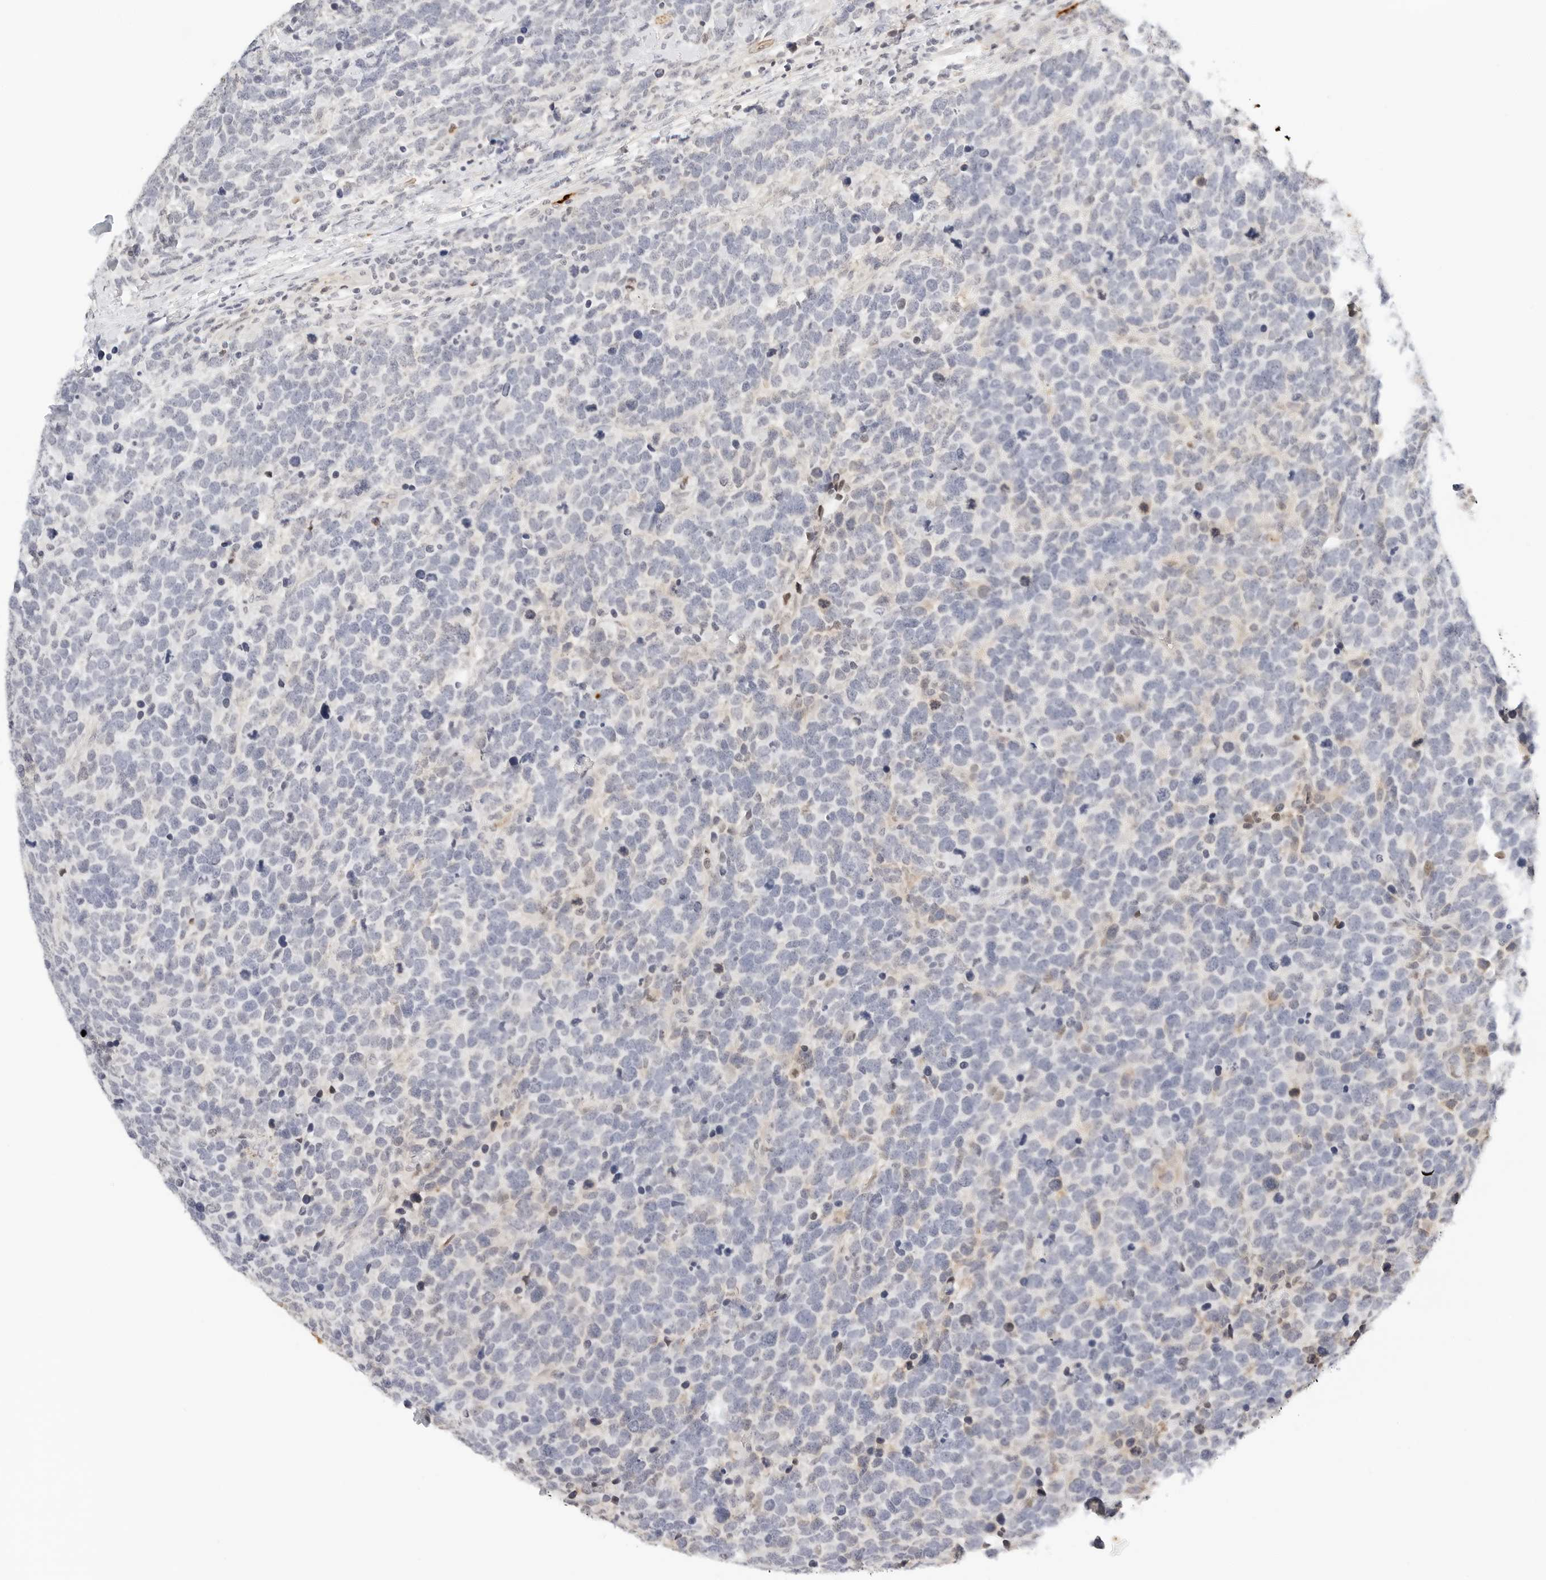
{"staining": {"intensity": "negative", "quantity": "none", "location": "none"}, "tissue": "urothelial cancer", "cell_type": "Tumor cells", "image_type": "cancer", "snomed": [{"axis": "morphology", "description": "Urothelial carcinoma, High grade"}, {"axis": "topography", "description": "Urinary bladder"}], "caption": "Tumor cells show no significant protein positivity in urothelial cancer.", "gene": "PKDCC", "patient": {"sex": "female", "age": 82}}